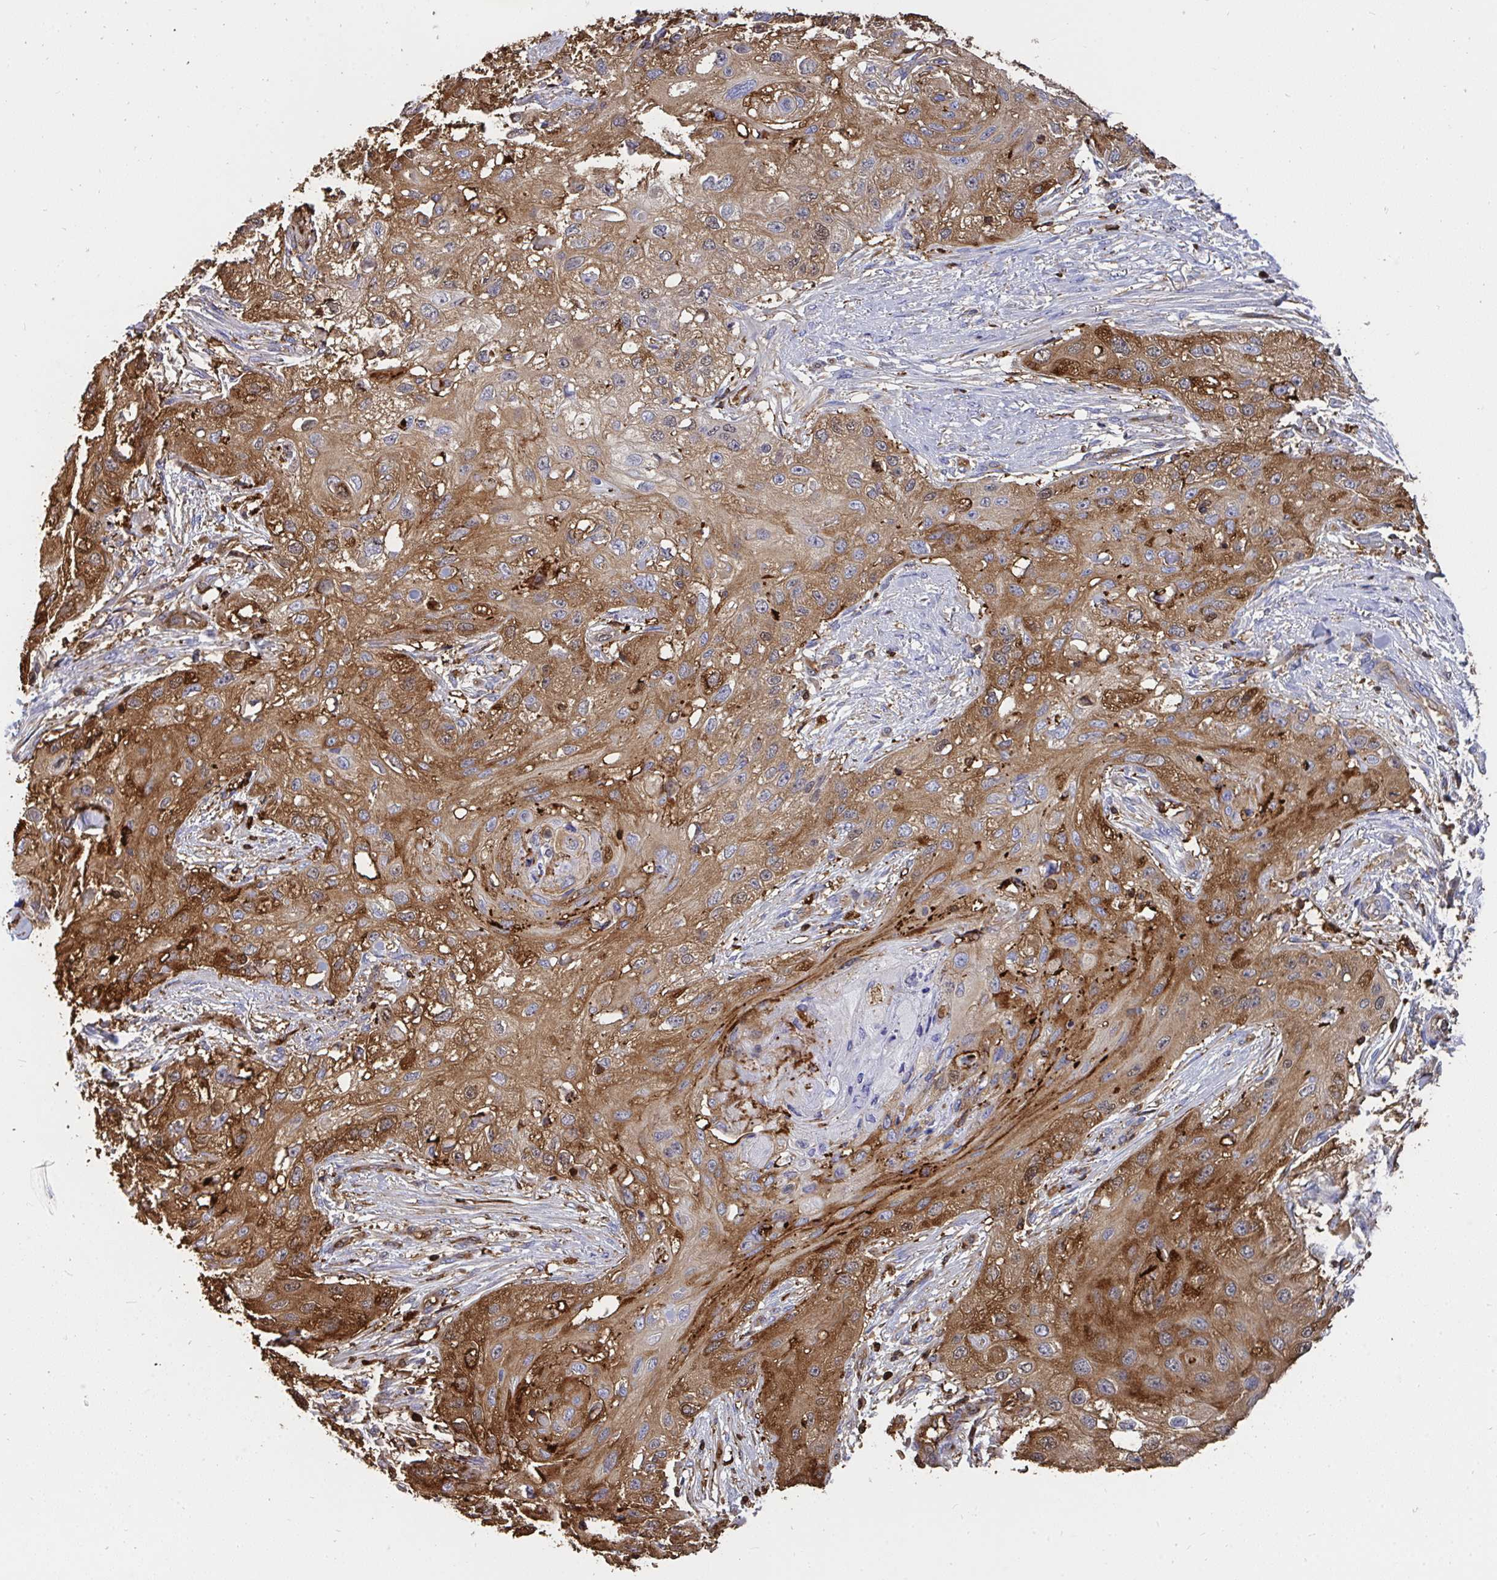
{"staining": {"intensity": "strong", "quantity": "25%-75%", "location": "cytoplasmic/membranous"}, "tissue": "skin cancer", "cell_type": "Tumor cells", "image_type": "cancer", "snomed": [{"axis": "morphology", "description": "Squamous cell carcinoma, NOS"}, {"axis": "topography", "description": "Skin"}, {"axis": "topography", "description": "Vulva"}], "caption": "Protein expression analysis of skin cancer reveals strong cytoplasmic/membranous expression in approximately 25%-75% of tumor cells. Using DAB (brown) and hematoxylin (blue) stains, captured at high magnification using brightfield microscopy.", "gene": "CFL1", "patient": {"sex": "female", "age": 86}}